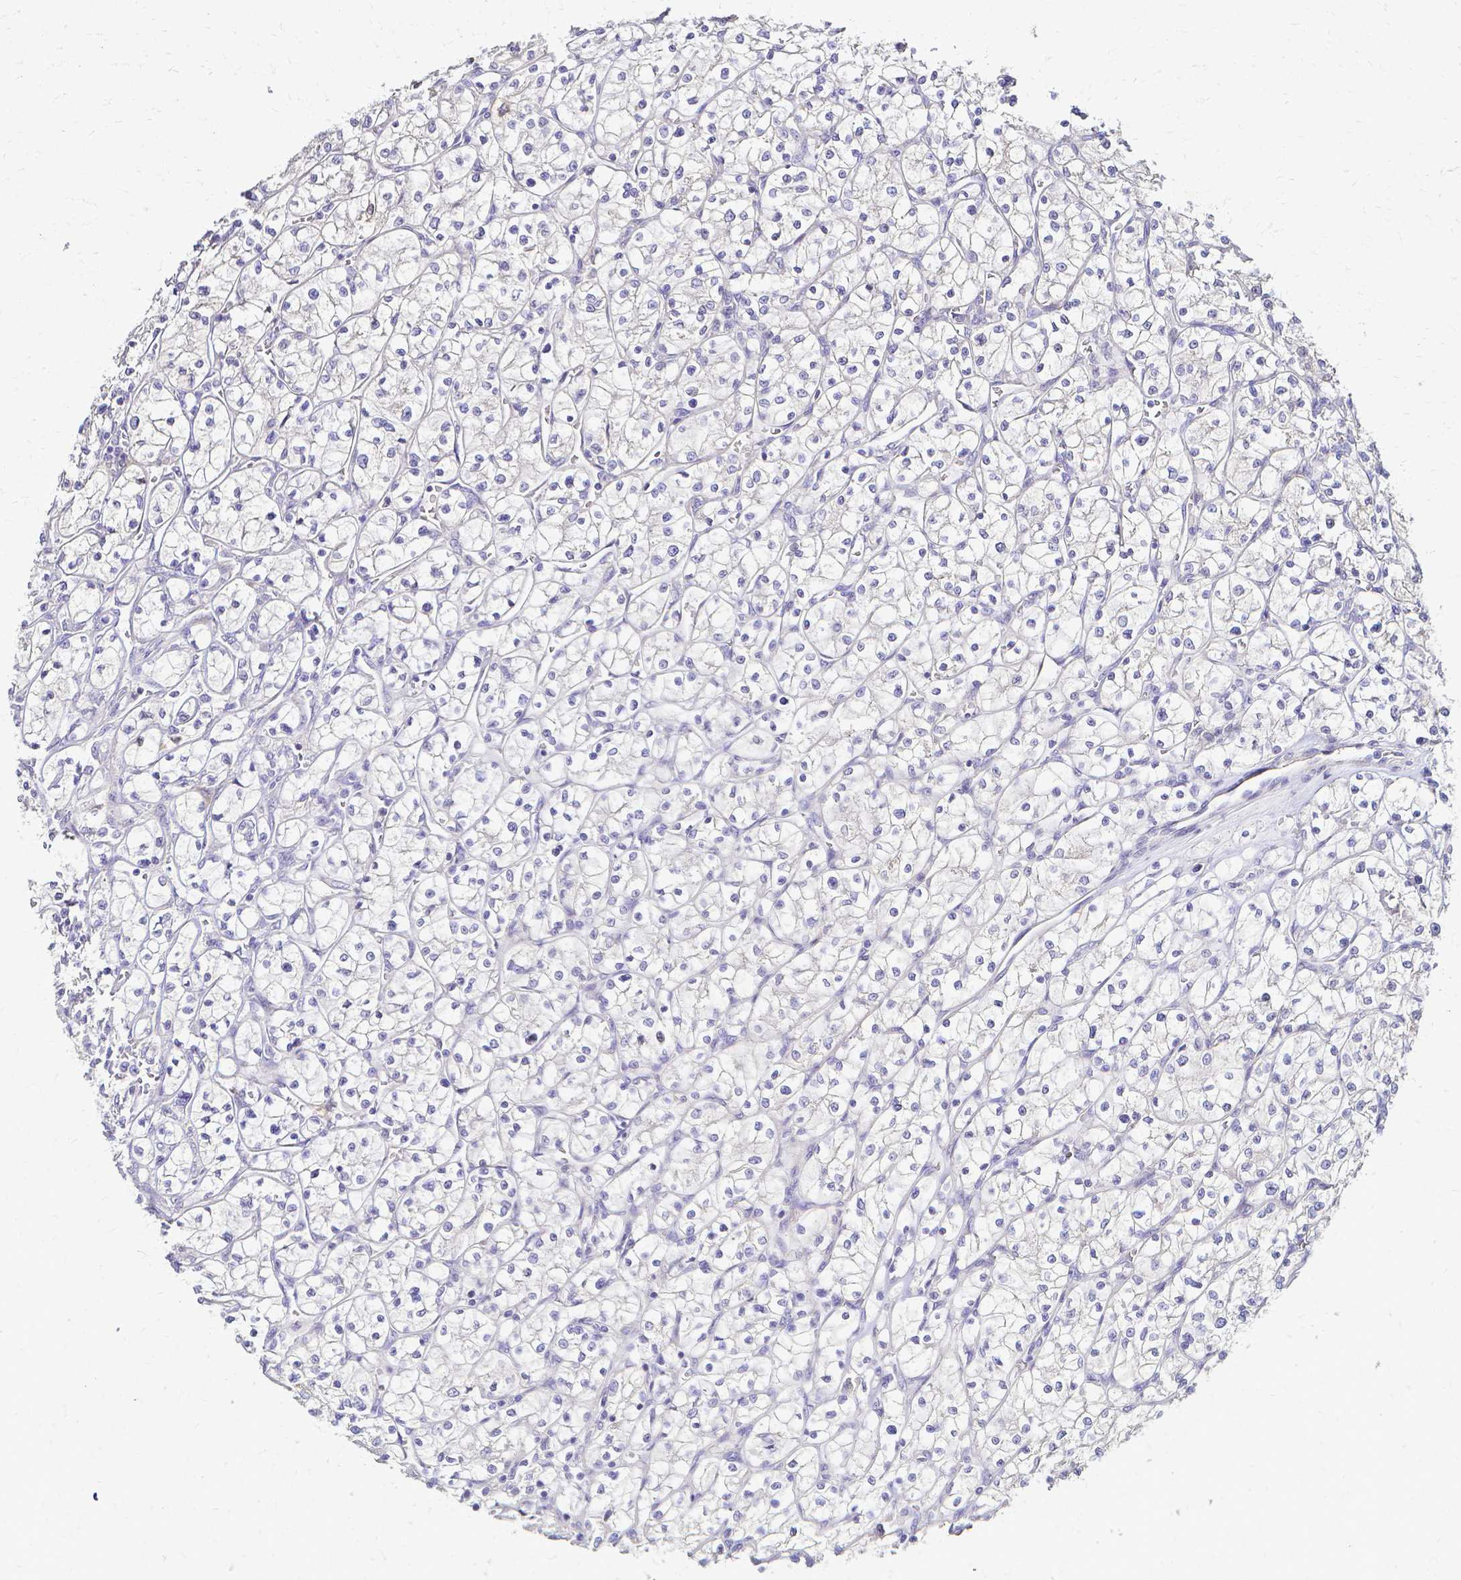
{"staining": {"intensity": "negative", "quantity": "none", "location": "none"}, "tissue": "renal cancer", "cell_type": "Tumor cells", "image_type": "cancer", "snomed": [{"axis": "morphology", "description": "Adenocarcinoma, NOS"}, {"axis": "topography", "description": "Kidney"}], "caption": "Histopathology image shows no protein expression in tumor cells of renal cancer (adenocarcinoma) tissue. (Stains: DAB (3,3'-diaminobenzidine) immunohistochemistry (IHC) with hematoxylin counter stain, Microscopy: brightfield microscopy at high magnification).", "gene": "CCNB1", "patient": {"sex": "female", "age": 64}}